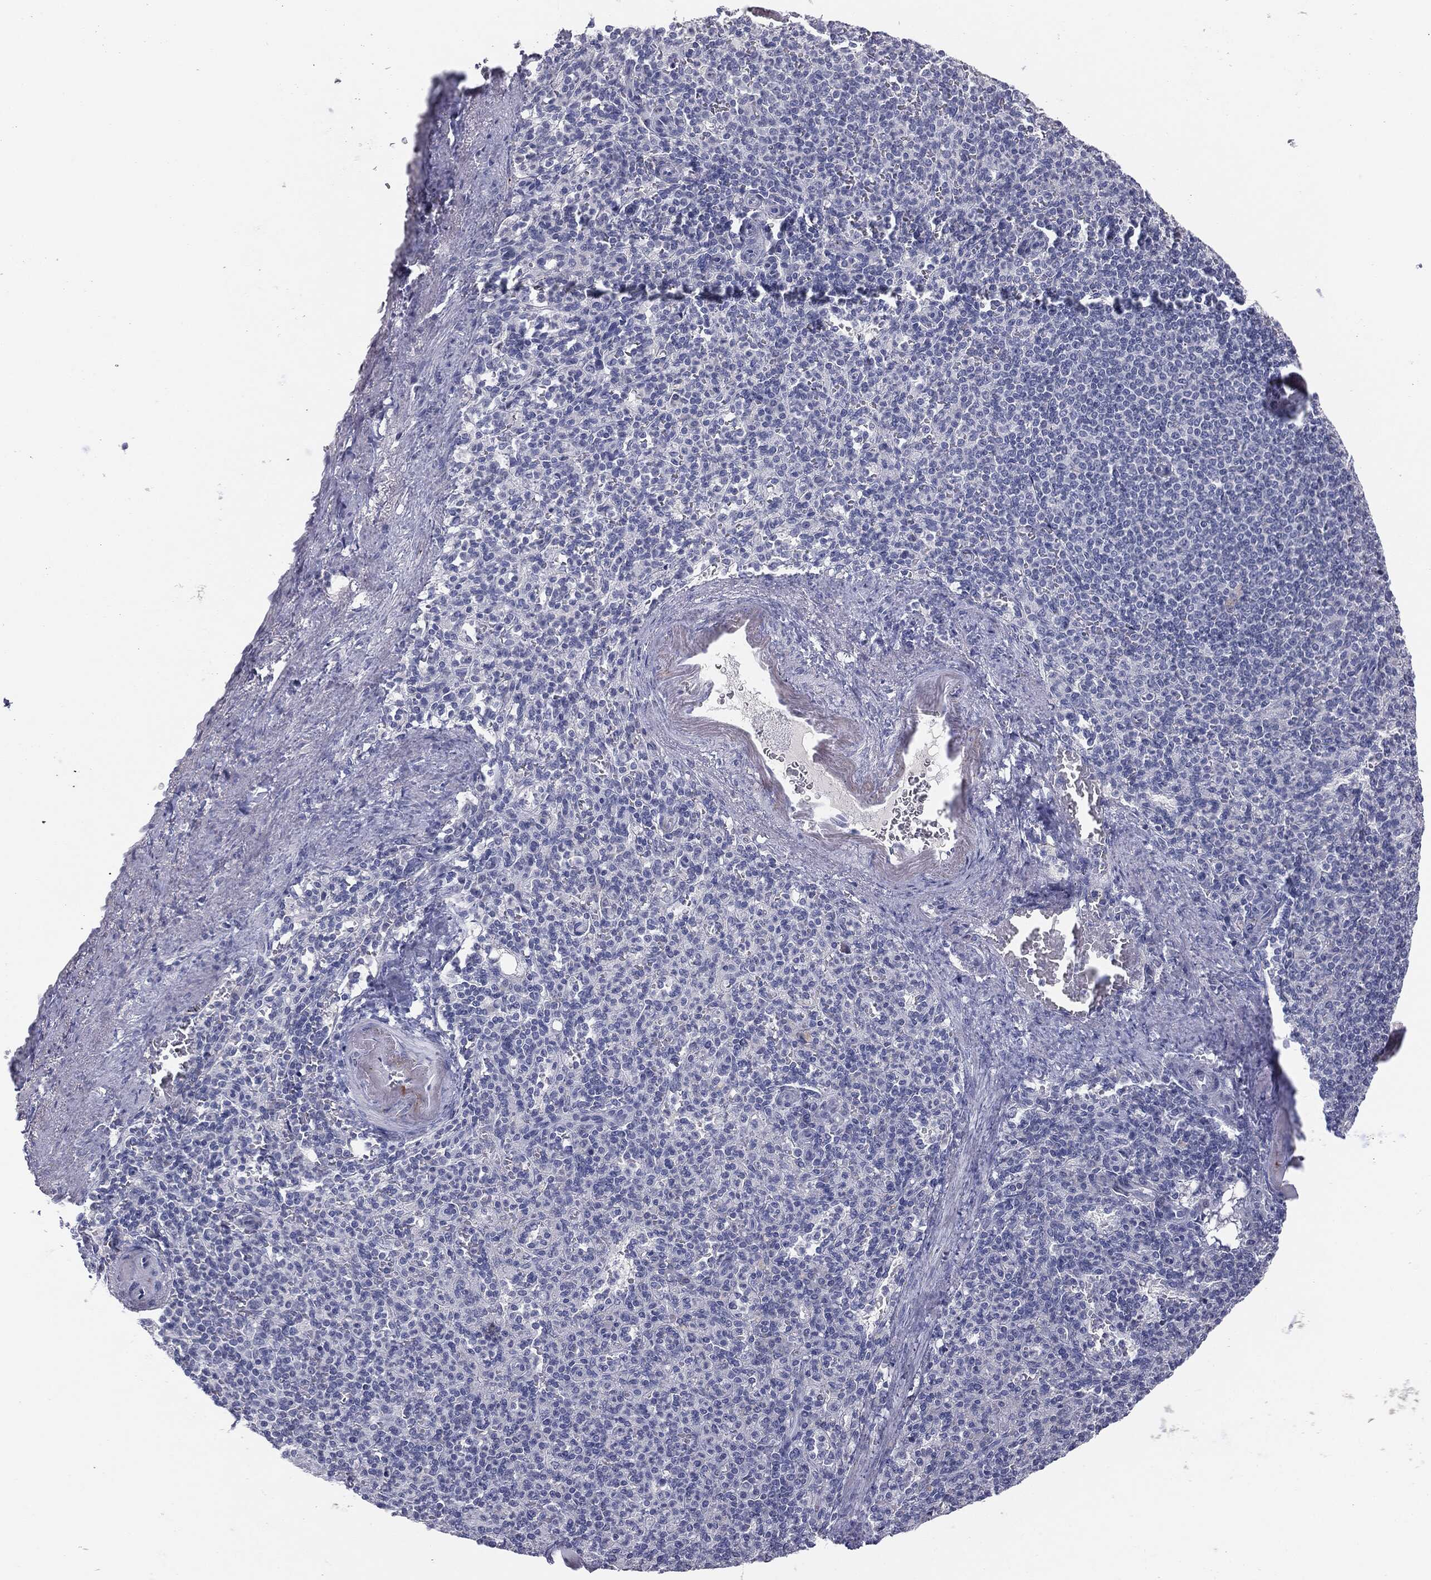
{"staining": {"intensity": "negative", "quantity": "none", "location": "none"}, "tissue": "spleen", "cell_type": "Cells in red pulp", "image_type": "normal", "snomed": [{"axis": "morphology", "description": "Normal tissue, NOS"}, {"axis": "topography", "description": "Spleen"}], "caption": "An image of human spleen is negative for staining in cells in red pulp.", "gene": "MUC1", "patient": {"sex": "female", "age": 74}}